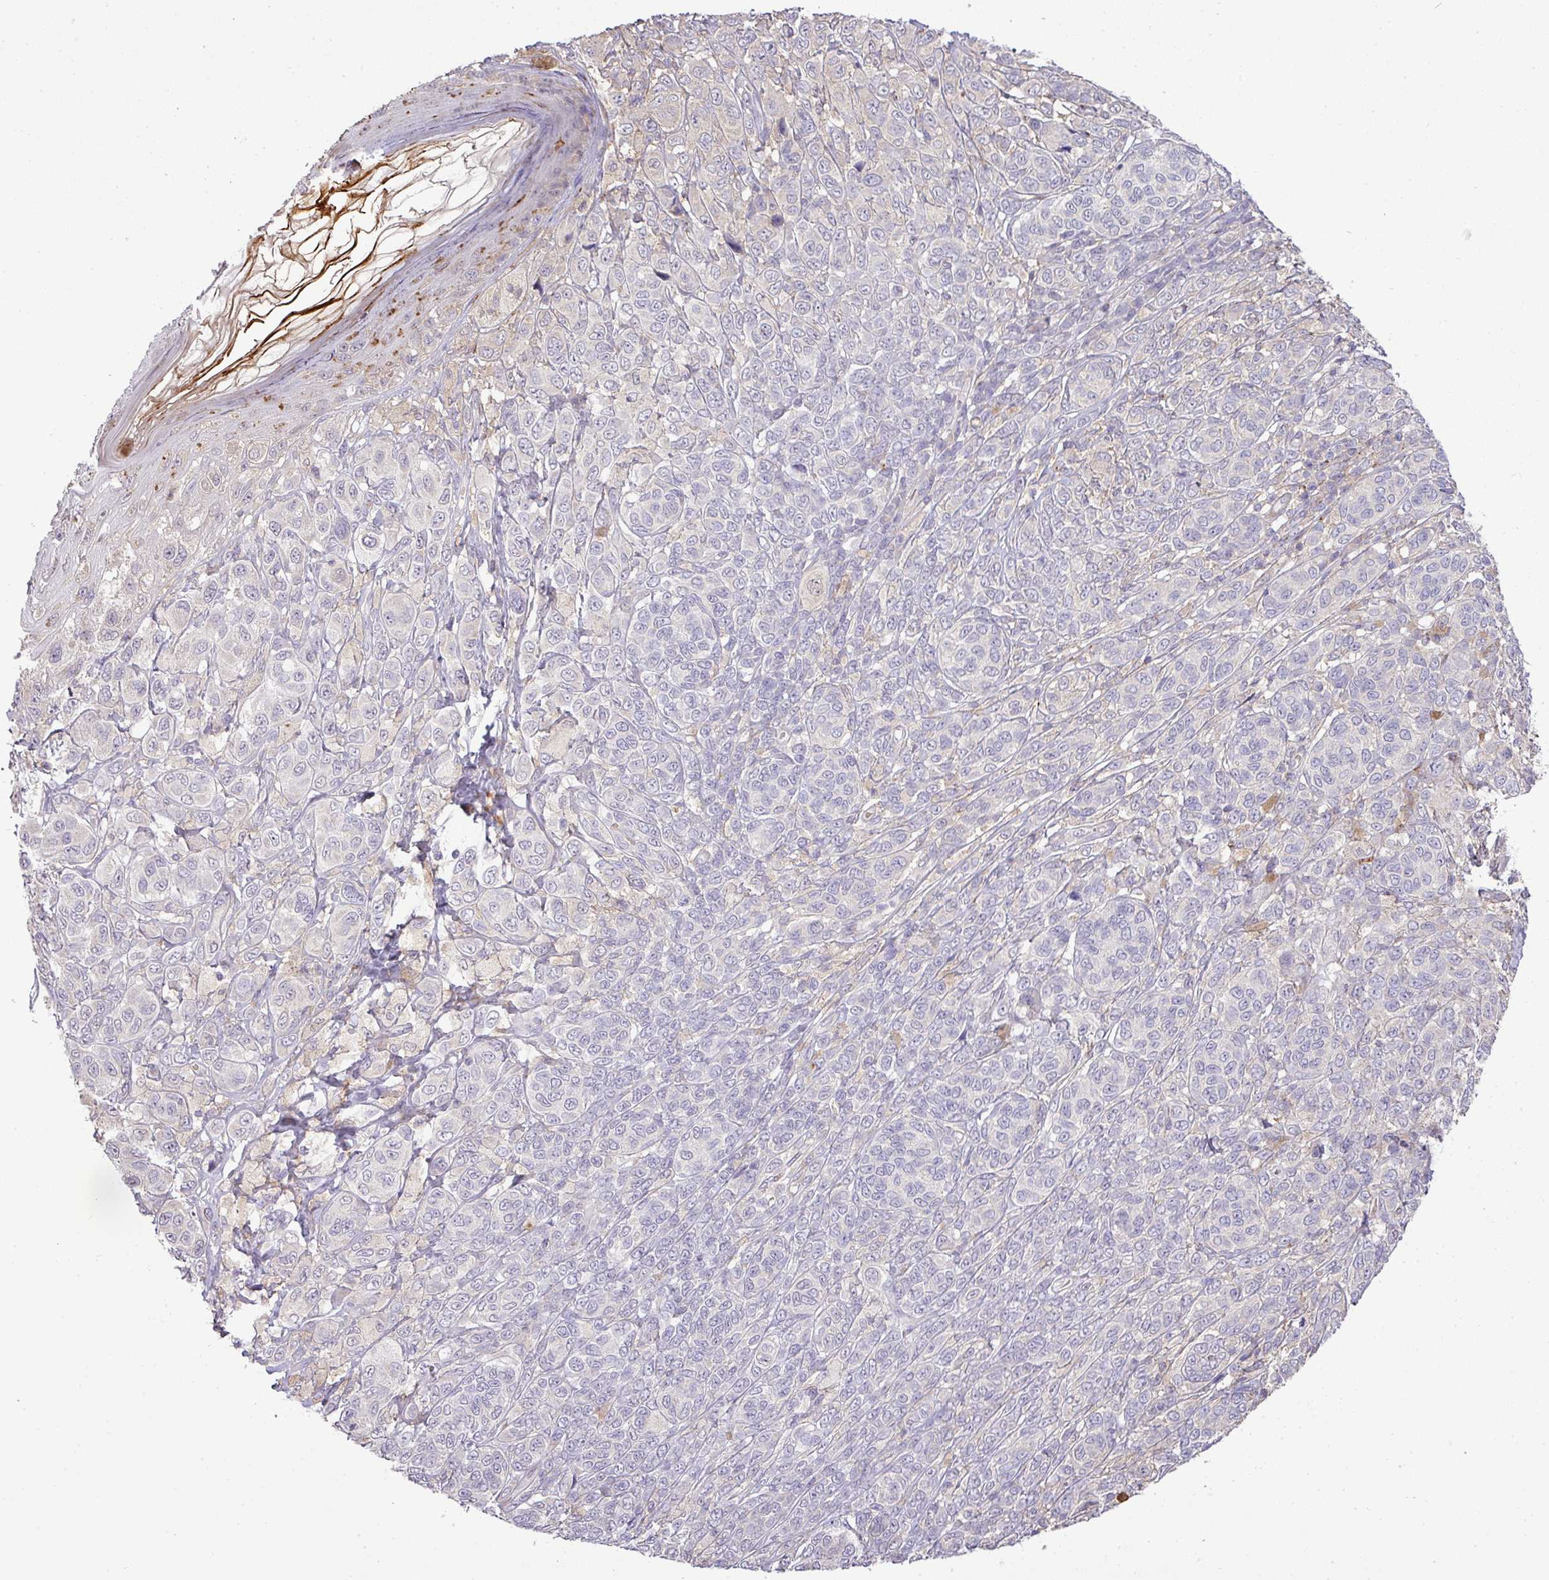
{"staining": {"intensity": "negative", "quantity": "none", "location": "none"}, "tissue": "melanoma", "cell_type": "Tumor cells", "image_type": "cancer", "snomed": [{"axis": "morphology", "description": "Malignant melanoma, NOS"}, {"axis": "topography", "description": "Skin"}], "caption": "There is no significant staining in tumor cells of malignant melanoma. (DAB IHC visualized using brightfield microscopy, high magnification).", "gene": "TPRA1", "patient": {"sex": "male", "age": 42}}